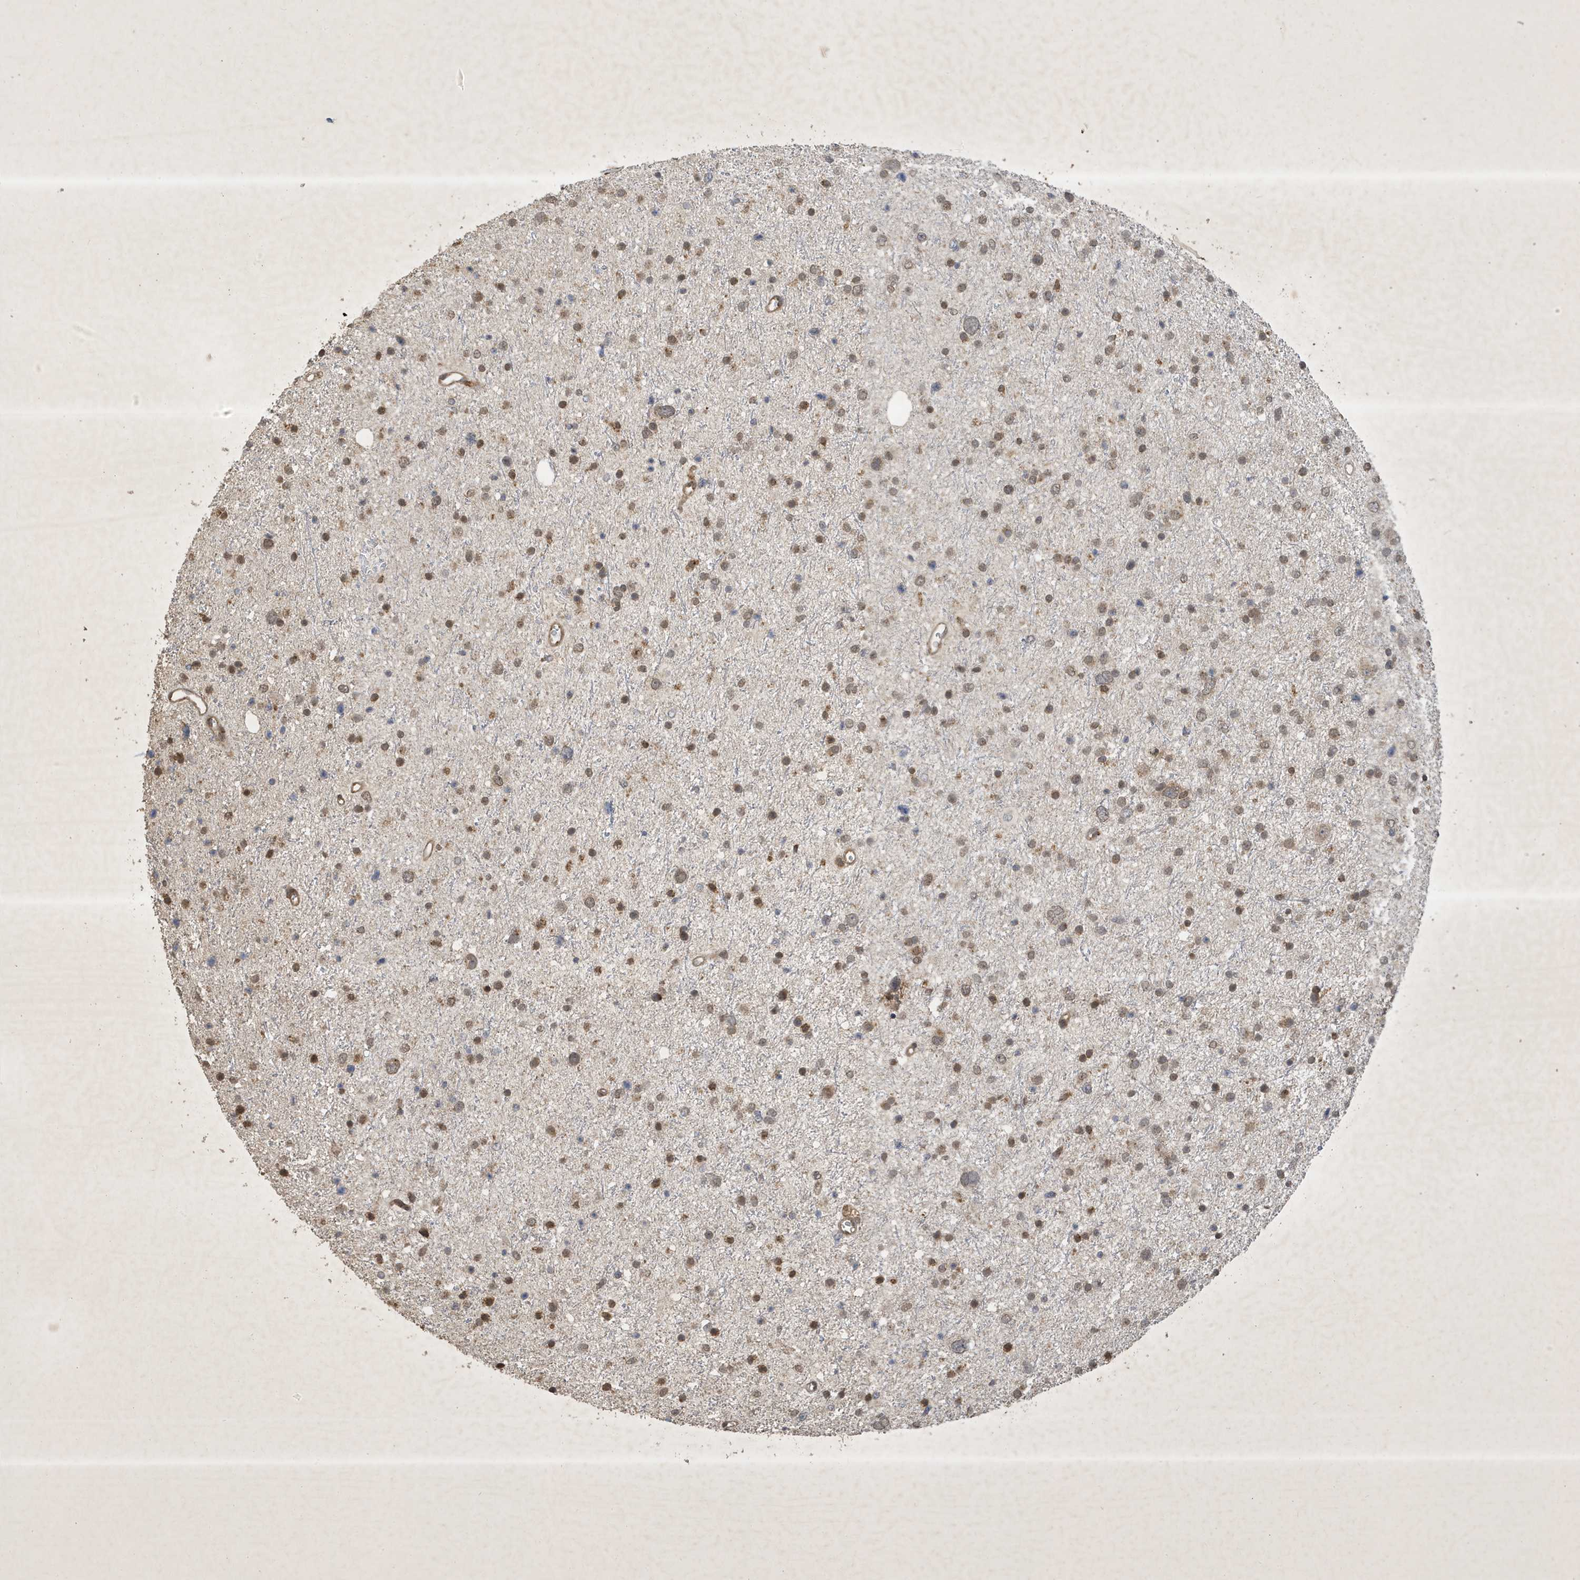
{"staining": {"intensity": "weak", "quantity": ">75%", "location": "nuclear"}, "tissue": "glioma", "cell_type": "Tumor cells", "image_type": "cancer", "snomed": [{"axis": "morphology", "description": "Glioma, malignant, Low grade"}, {"axis": "topography", "description": "Brain"}], "caption": "High-magnification brightfield microscopy of glioma stained with DAB (3,3'-diaminobenzidine) (brown) and counterstained with hematoxylin (blue). tumor cells exhibit weak nuclear expression is seen in about>75% of cells. (DAB IHC with brightfield microscopy, high magnification).", "gene": "STX10", "patient": {"sex": "female", "age": 37}}